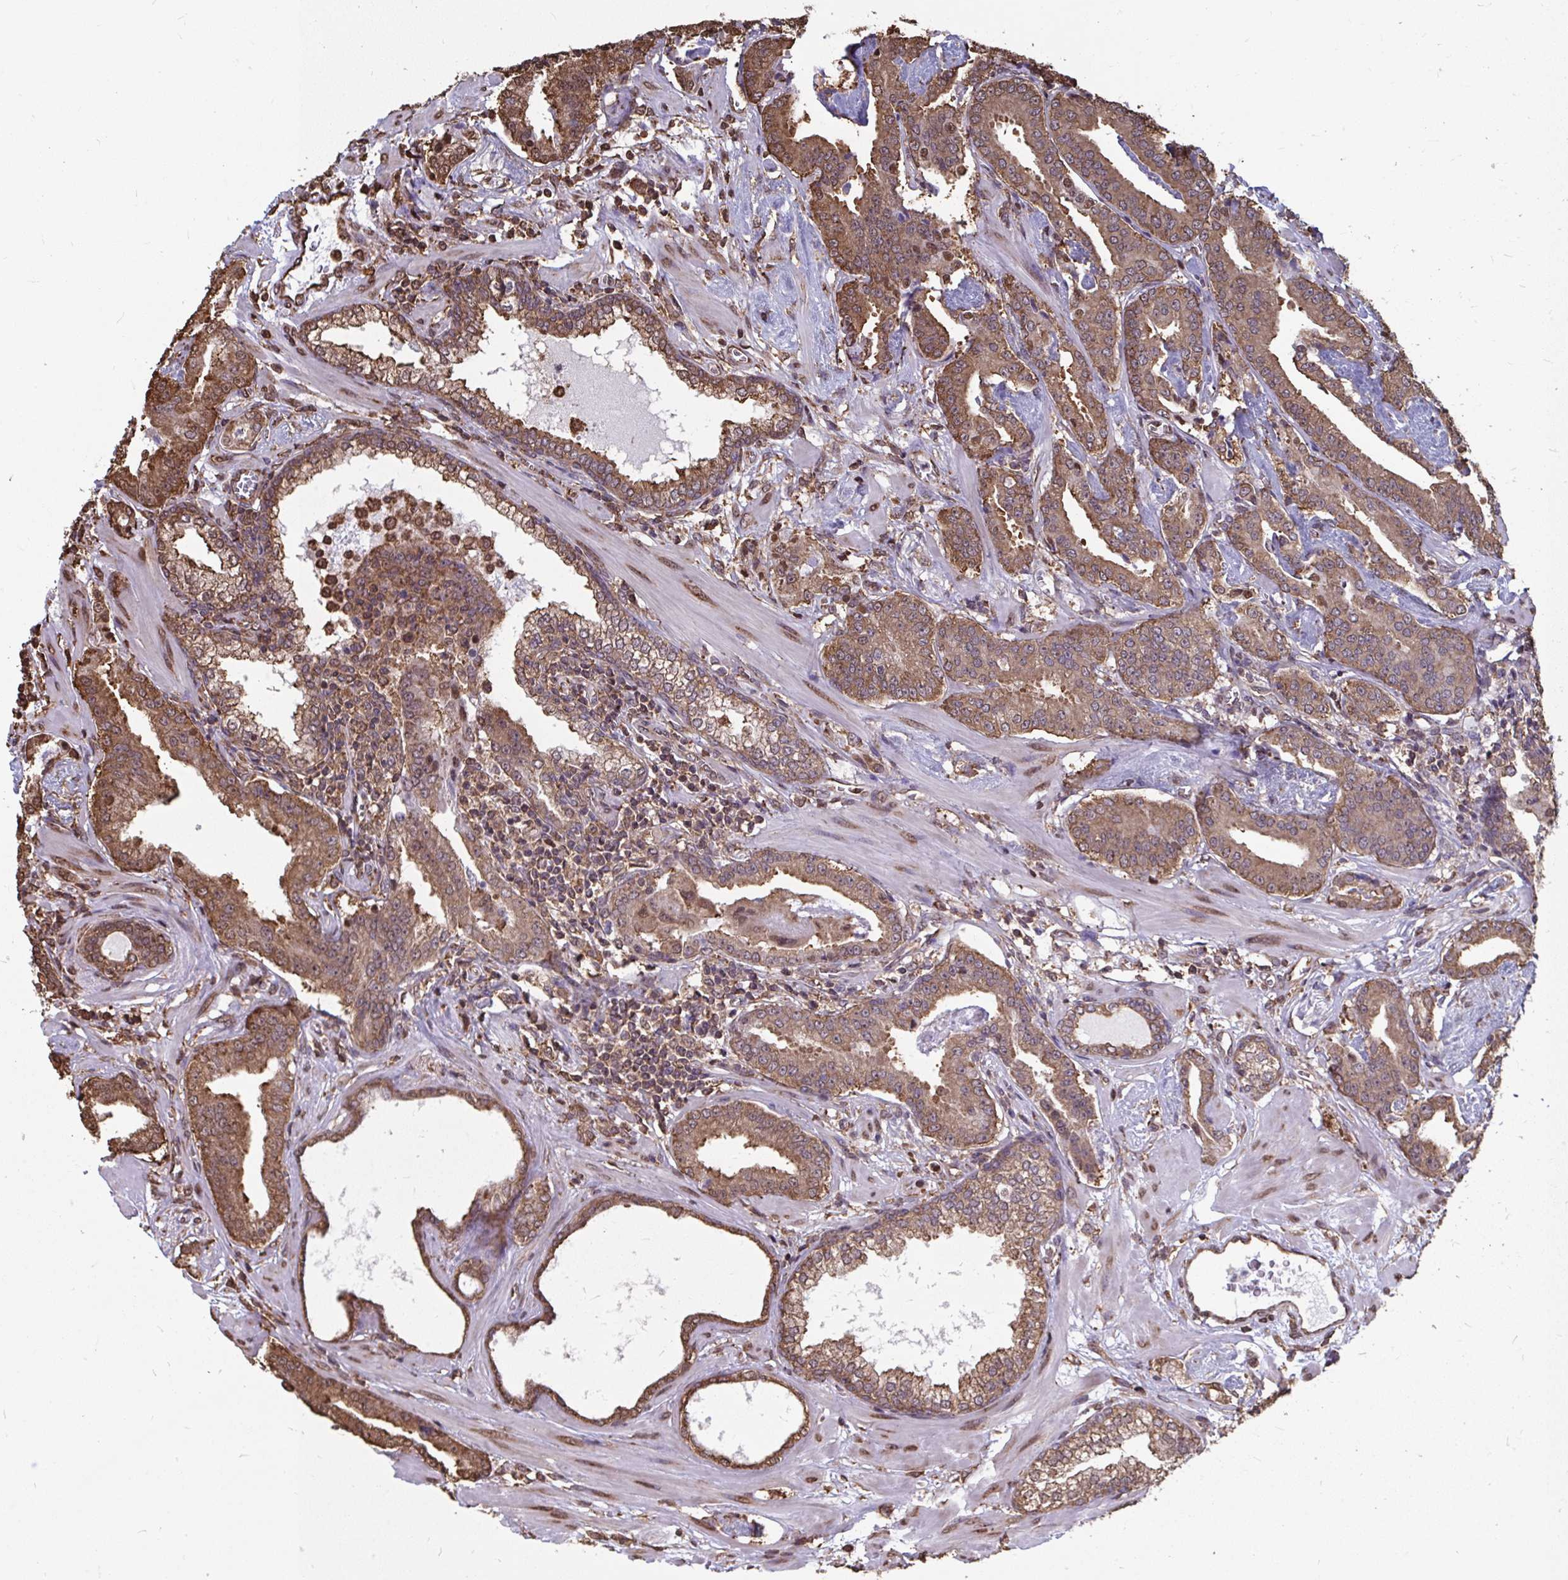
{"staining": {"intensity": "moderate", "quantity": ">75%", "location": "cytoplasmic/membranous"}, "tissue": "prostate cancer", "cell_type": "Tumor cells", "image_type": "cancer", "snomed": [{"axis": "morphology", "description": "Adenocarcinoma, Low grade"}, {"axis": "topography", "description": "Prostate"}], "caption": "An IHC photomicrograph of neoplastic tissue is shown. Protein staining in brown labels moderate cytoplasmic/membranous positivity in adenocarcinoma (low-grade) (prostate) within tumor cells. (DAB (3,3'-diaminobenzidine) IHC, brown staining for protein, blue staining for nuclei).", "gene": "SYNCRIP", "patient": {"sex": "male", "age": 62}}